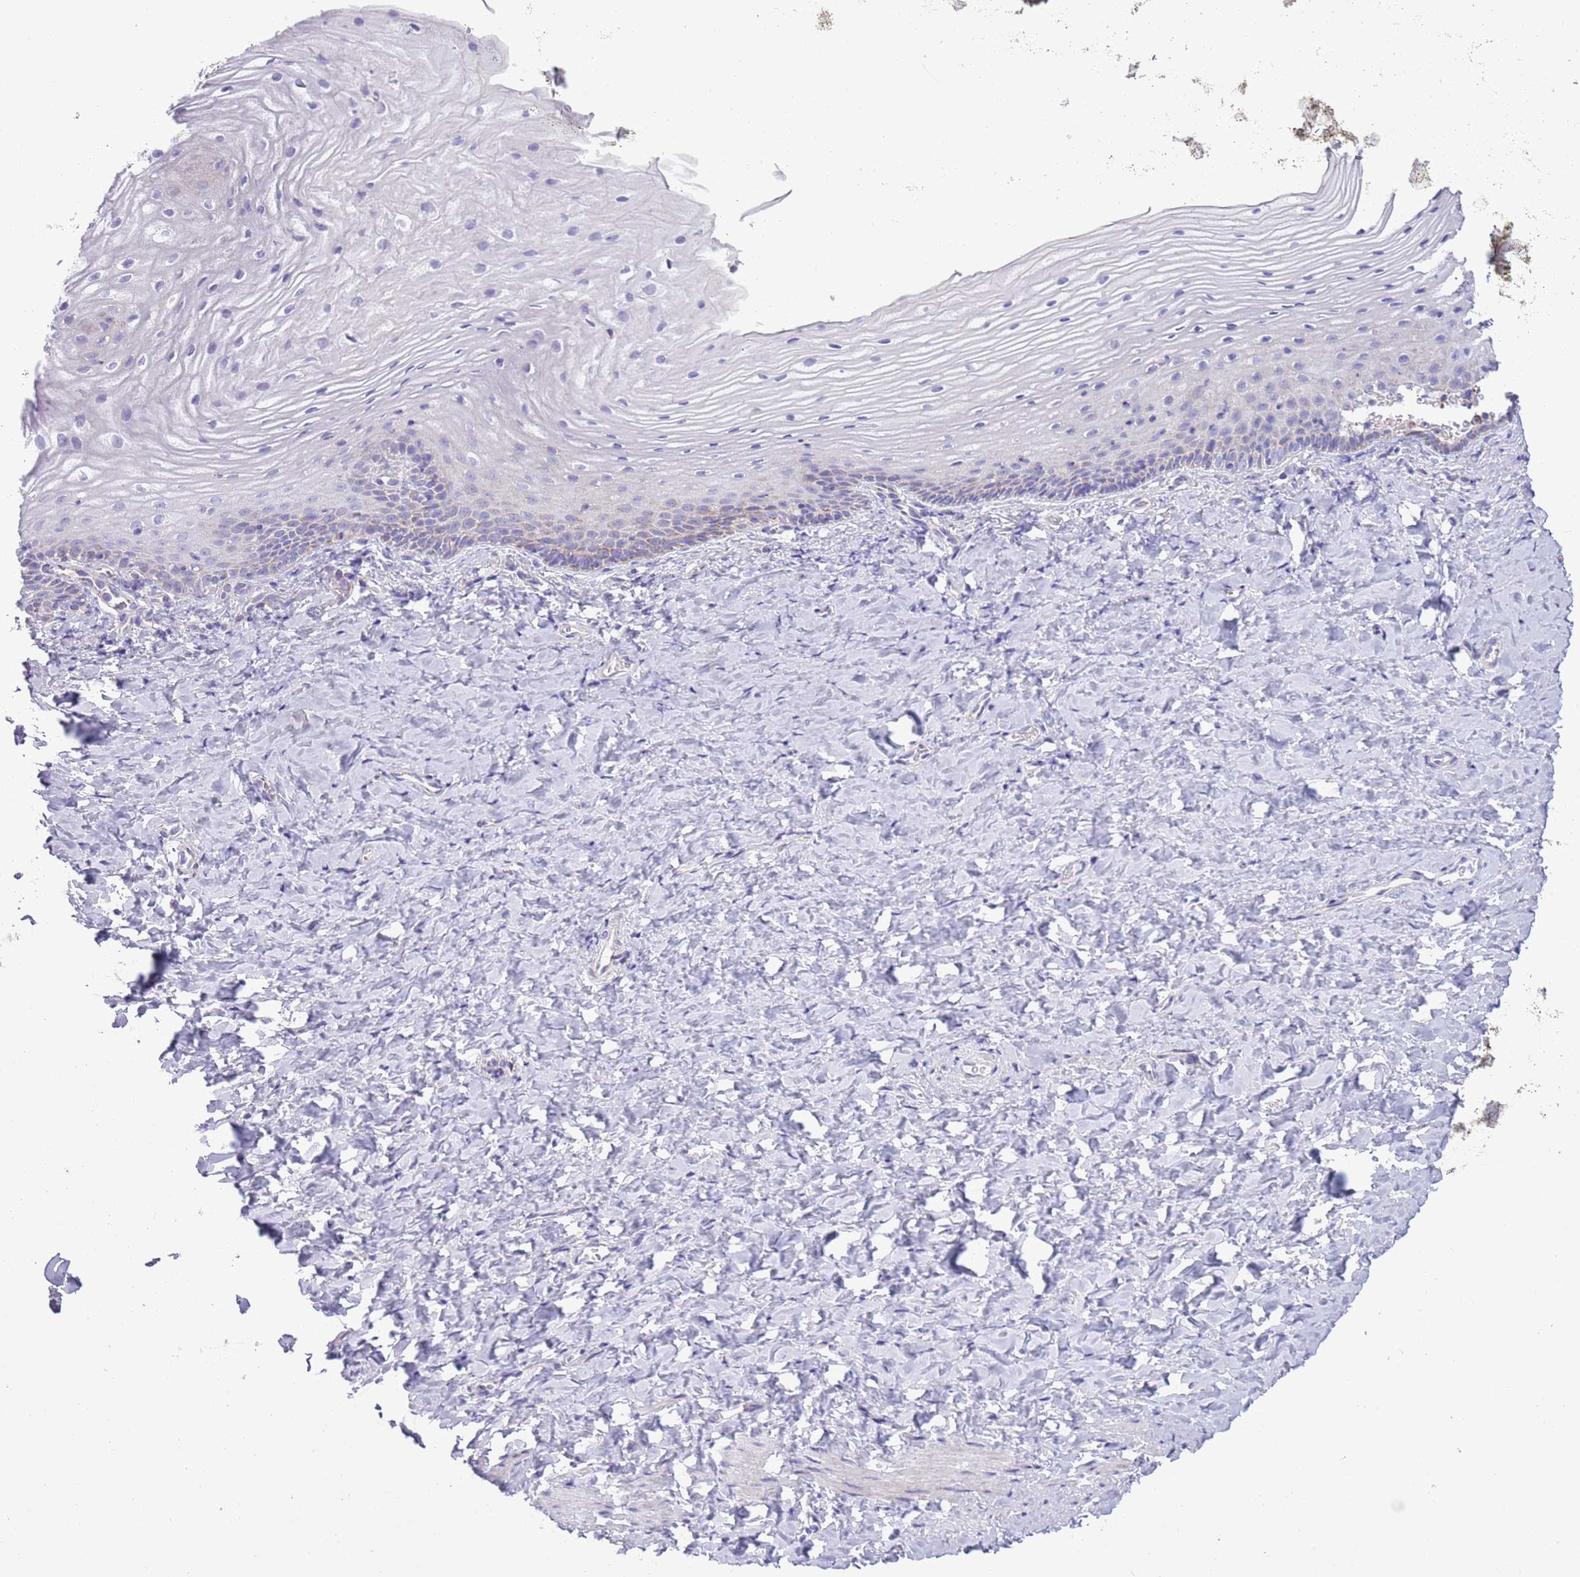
{"staining": {"intensity": "negative", "quantity": "none", "location": "none"}, "tissue": "vagina", "cell_type": "Squamous epithelial cells", "image_type": "normal", "snomed": [{"axis": "morphology", "description": "Normal tissue, NOS"}, {"axis": "topography", "description": "Vagina"}], "caption": "Squamous epithelial cells show no significant expression in normal vagina. (Brightfield microscopy of DAB IHC at high magnification).", "gene": "MOCOS", "patient": {"sex": "female", "age": 60}}